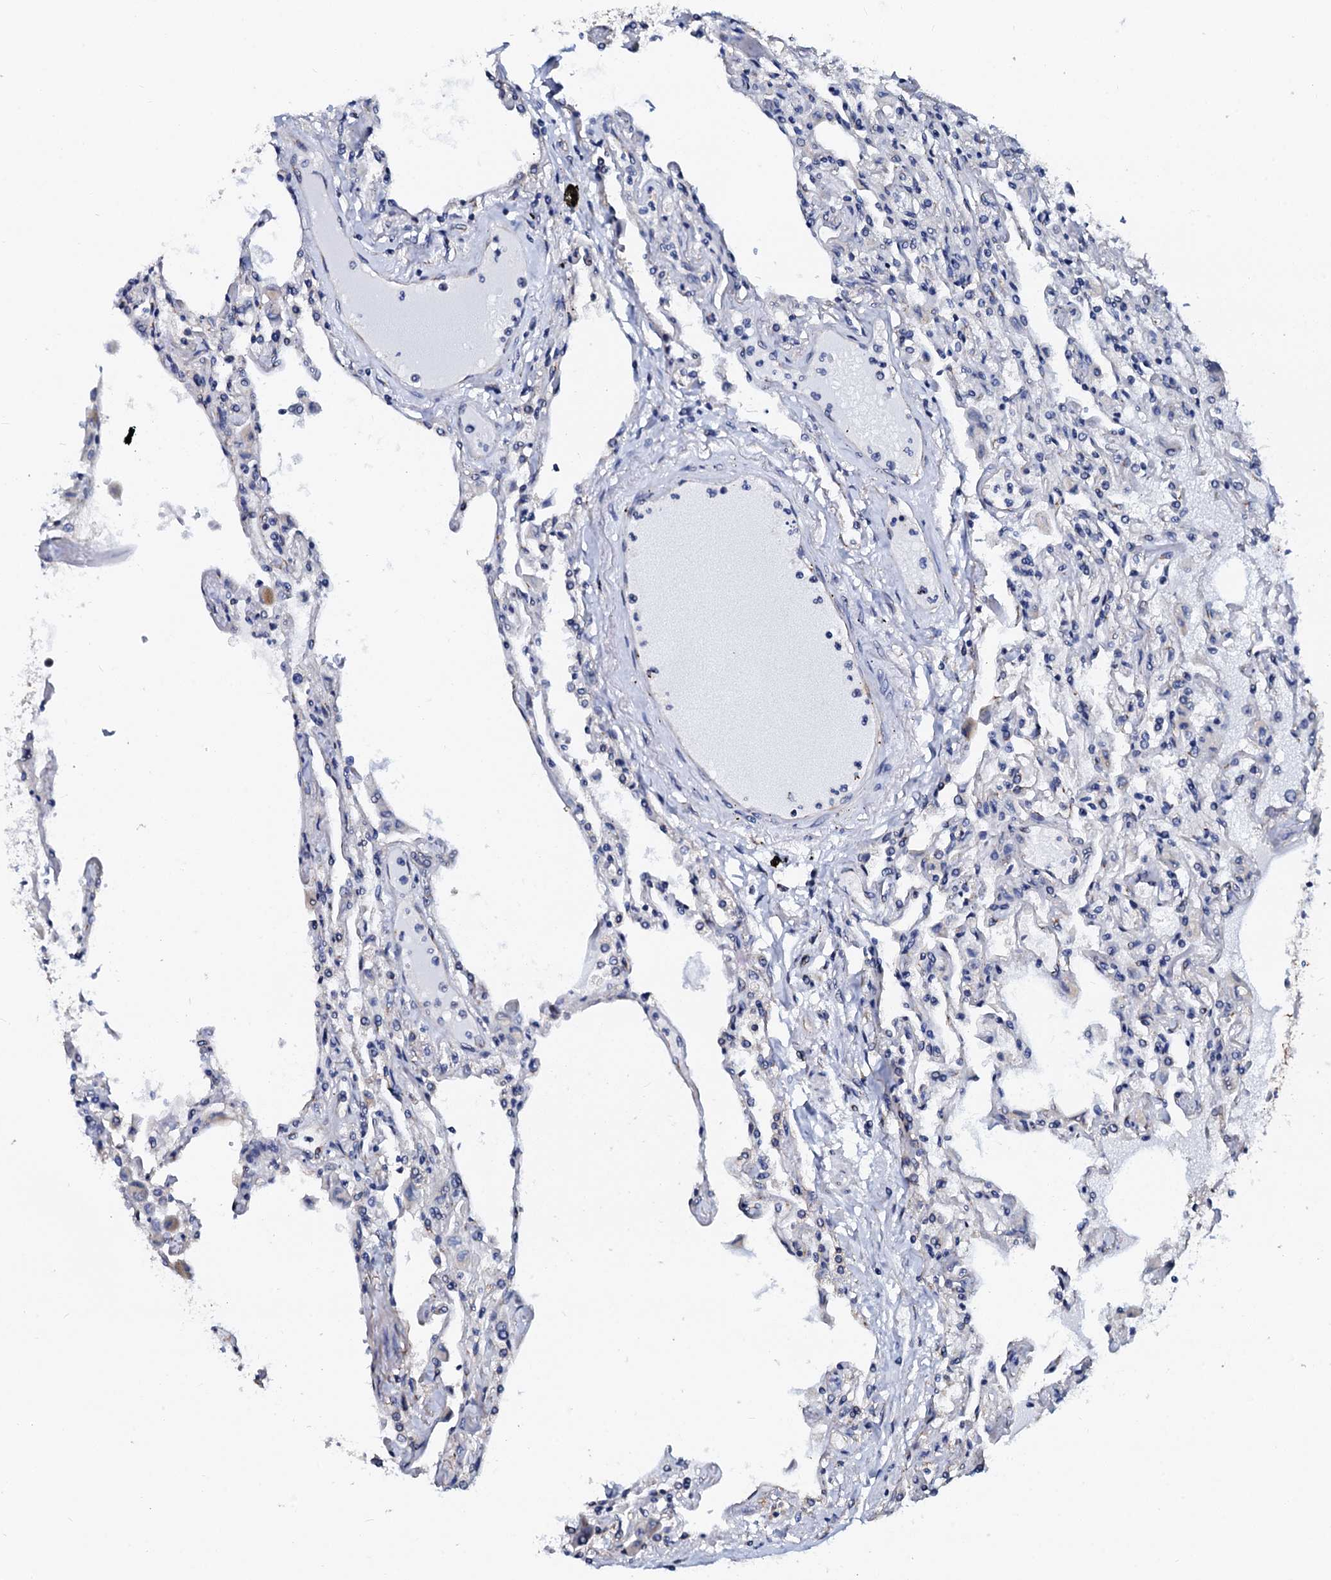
{"staining": {"intensity": "negative", "quantity": "none", "location": "none"}, "tissue": "lung", "cell_type": "Alveolar cells", "image_type": "normal", "snomed": [{"axis": "morphology", "description": "Normal tissue, NOS"}, {"axis": "topography", "description": "Bronchus"}, {"axis": "topography", "description": "Lung"}], "caption": "IHC of benign human lung exhibits no positivity in alveolar cells.", "gene": "AKAP3", "patient": {"sex": "female", "age": 49}}